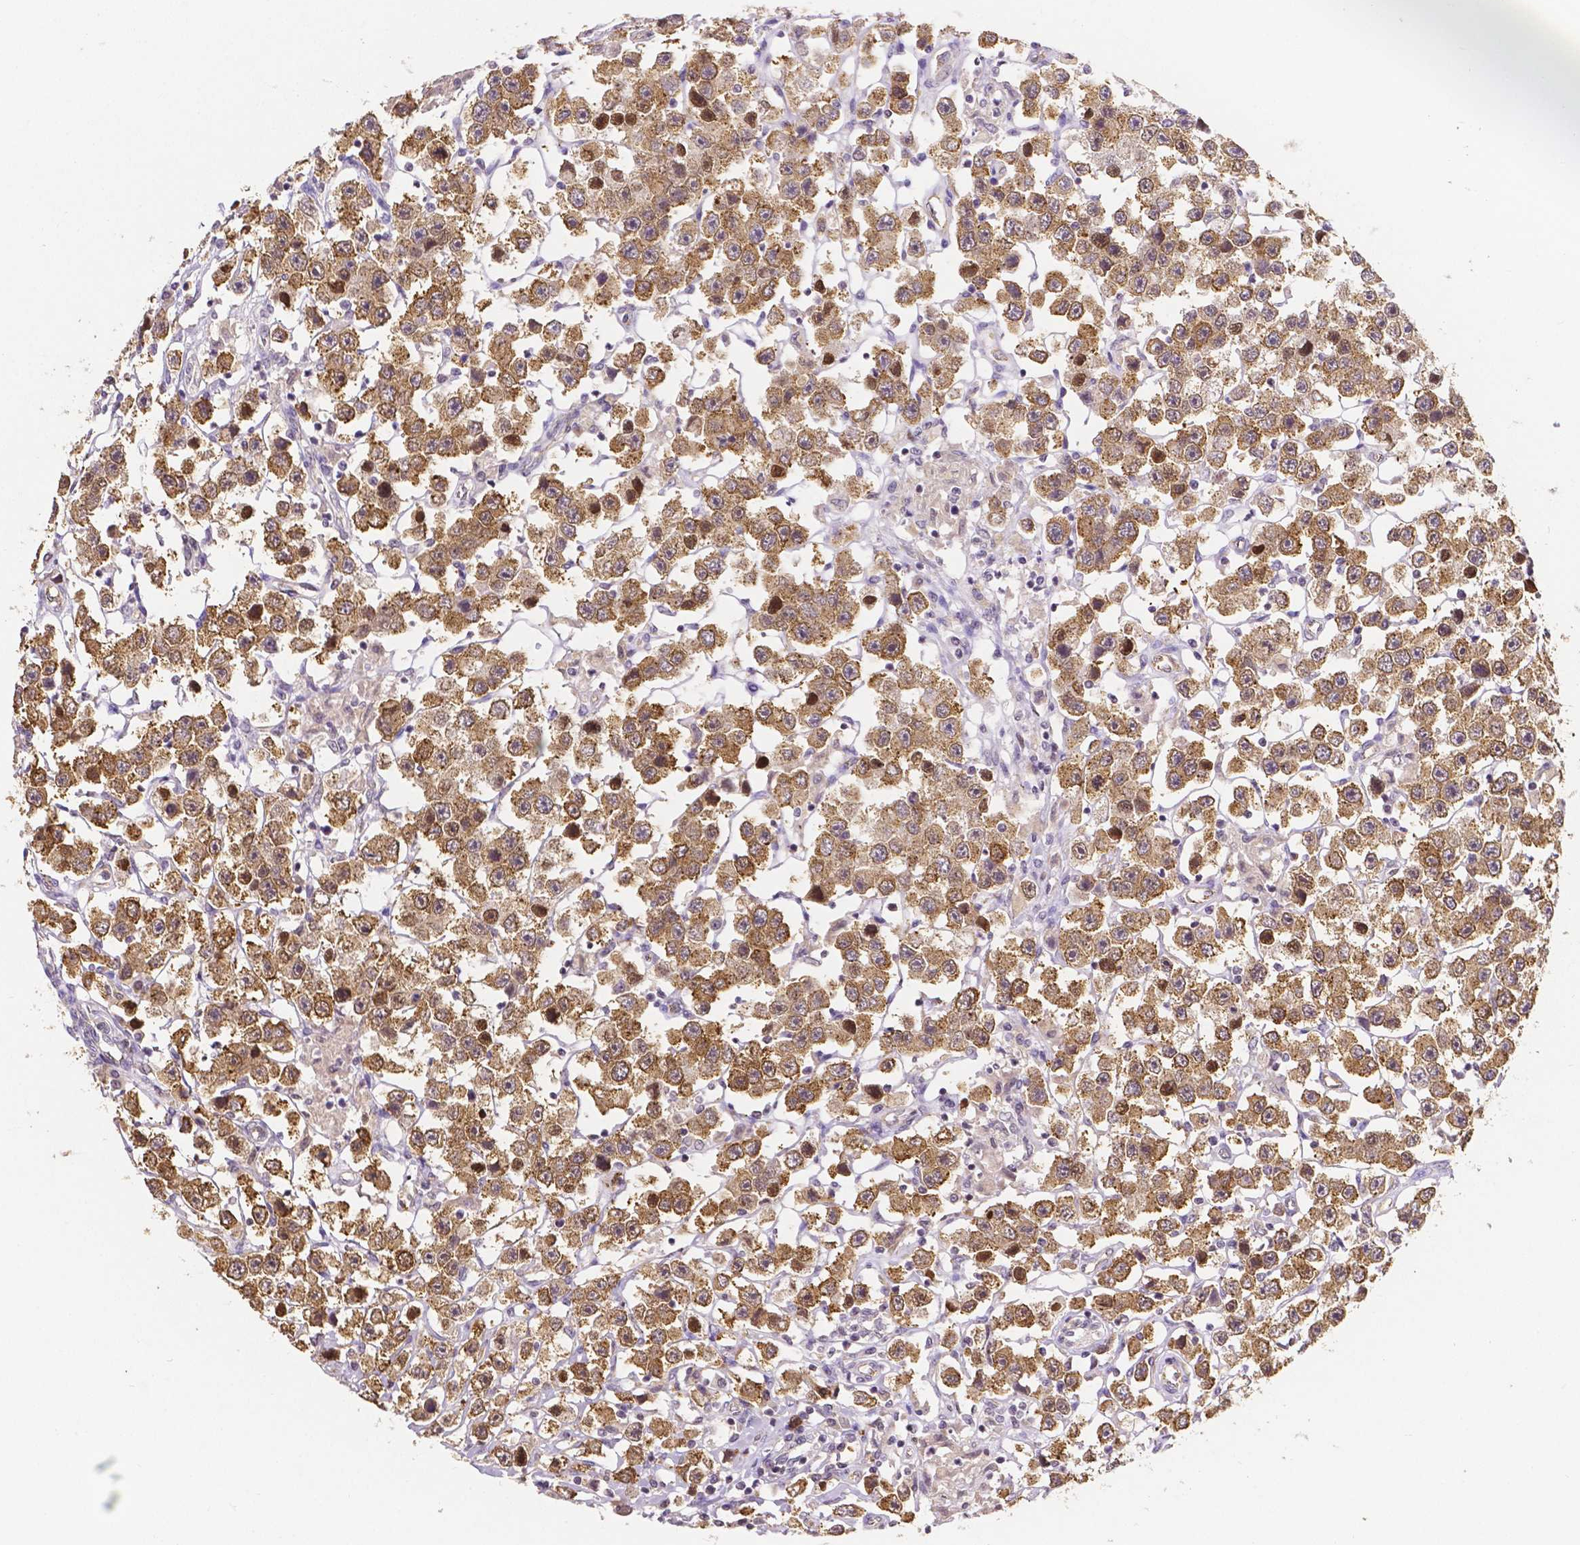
{"staining": {"intensity": "moderate", "quantity": ">75%", "location": "cytoplasmic/membranous"}, "tissue": "testis cancer", "cell_type": "Tumor cells", "image_type": "cancer", "snomed": [{"axis": "morphology", "description": "Seminoma, NOS"}, {"axis": "topography", "description": "Testis"}], "caption": "Tumor cells display medium levels of moderate cytoplasmic/membranous expression in approximately >75% of cells in seminoma (testis).", "gene": "ELAVL2", "patient": {"sex": "male", "age": 45}}